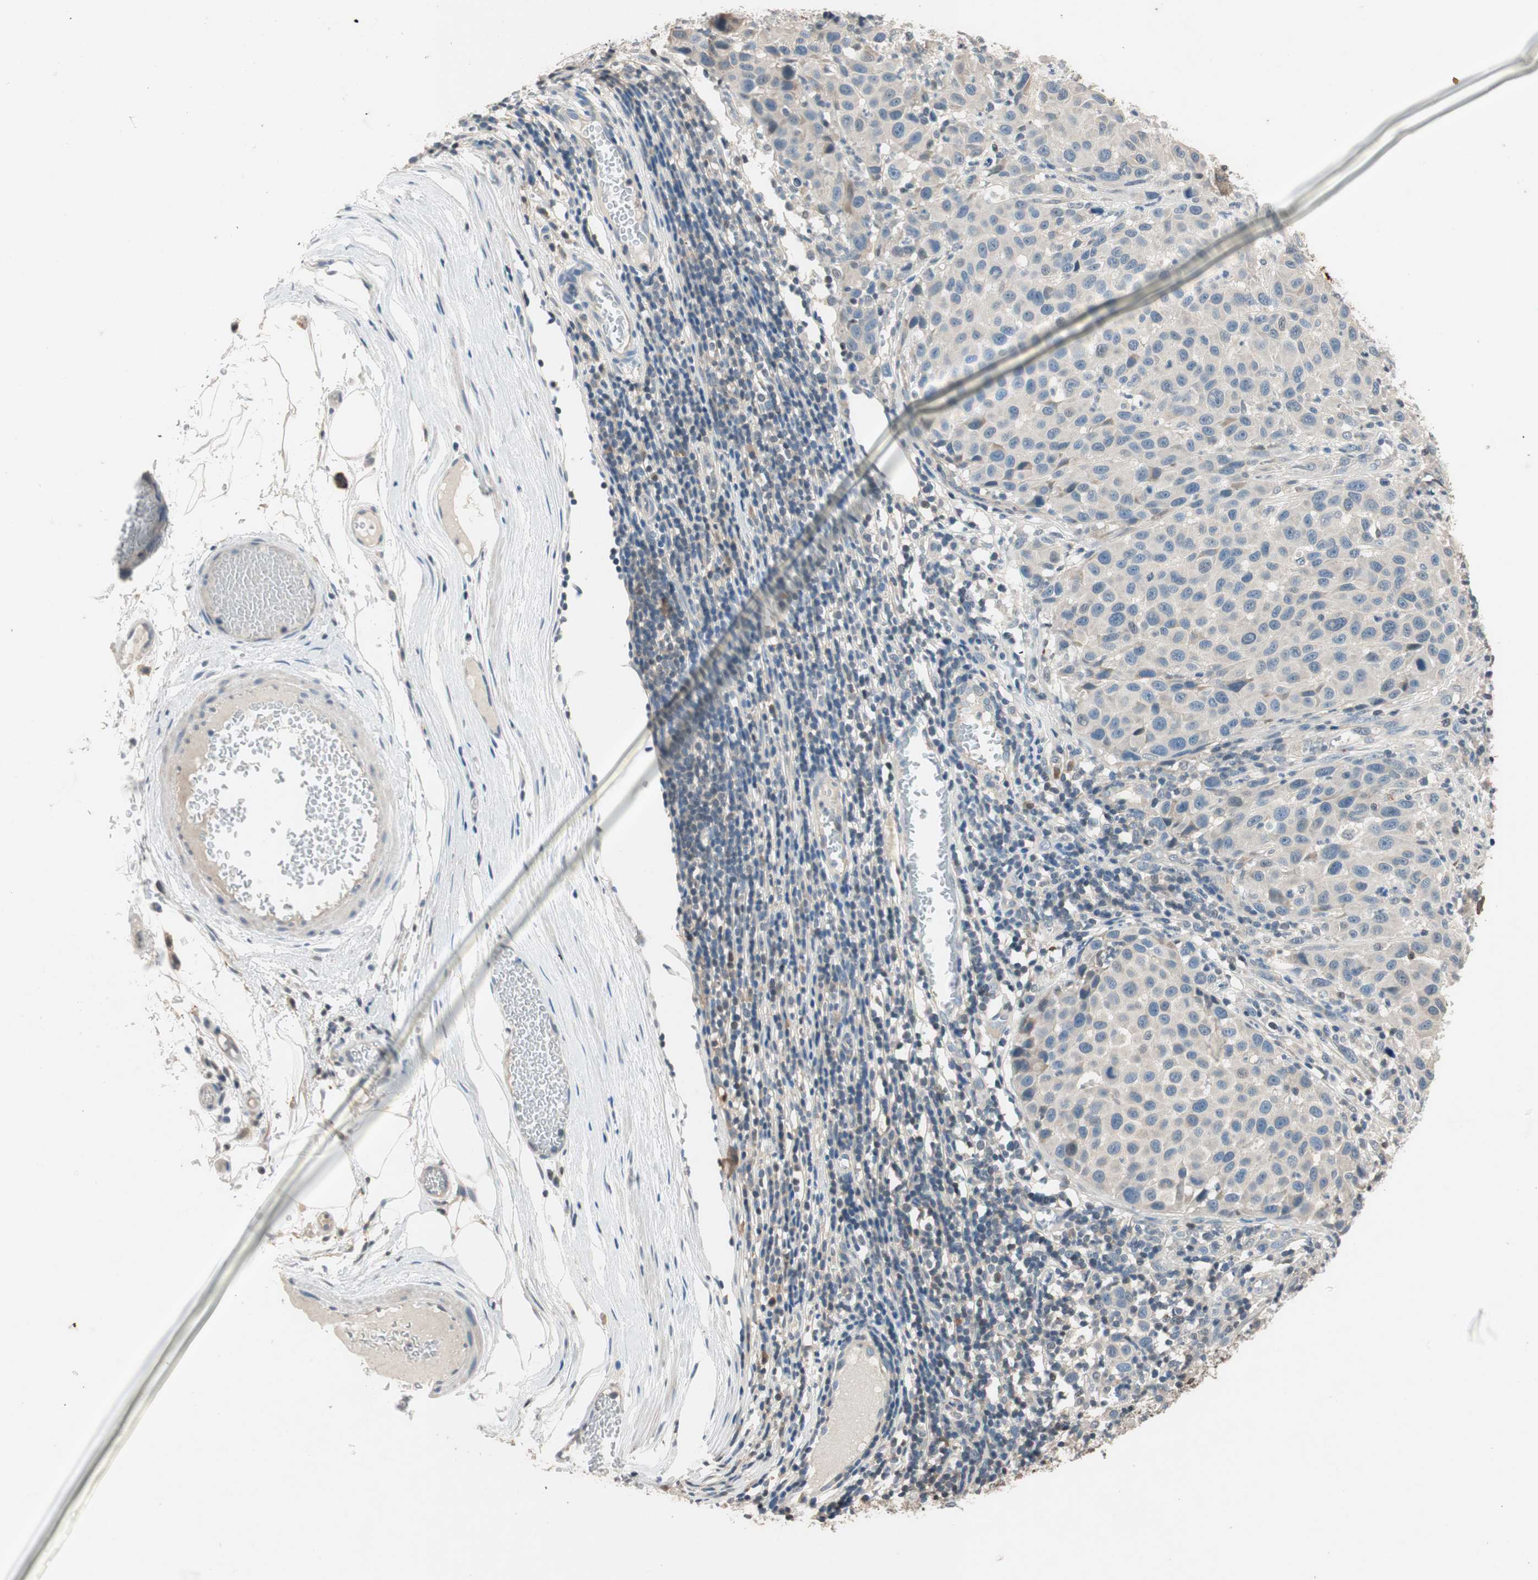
{"staining": {"intensity": "negative", "quantity": "none", "location": "none"}, "tissue": "melanoma", "cell_type": "Tumor cells", "image_type": "cancer", "snomed": [{"axis": "morphology", "description": "Malignant melanoma, Metastatic site"}, {"axis": "topography", "description": "Lymph node"}], "caption": "This is a histopathology image of immunohistochemistry staining of malignant melanoma (metastatic site), which shows no positivity in tumor cells.", "gene": "SERPINB5", "patient": {"sex": "male", "age": 61}}